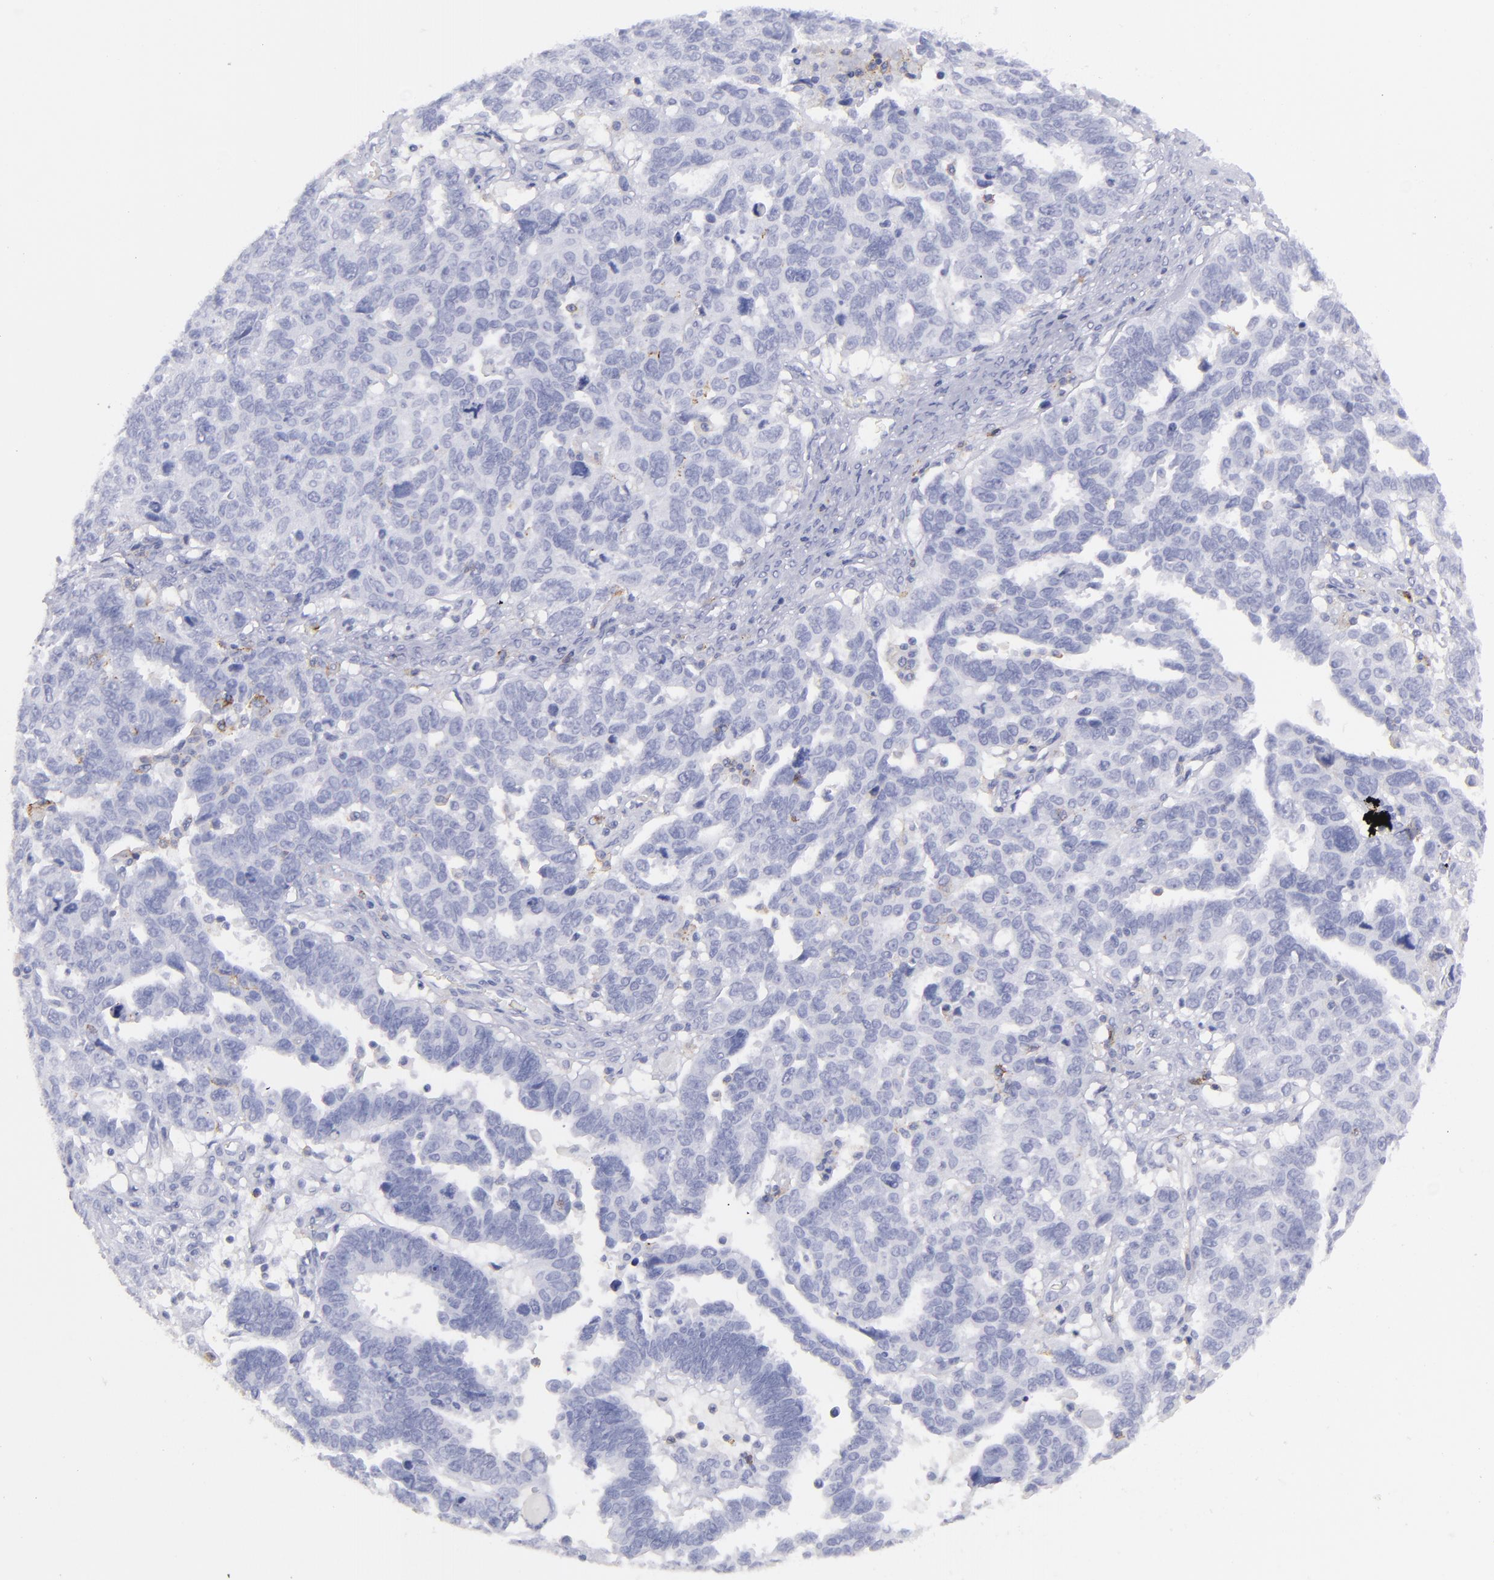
{"staining": {"intensity": "negative", "quantity": "none", "location": "none"}, "tissue": "ovarian cancer", "cell_type": "Tumor cells", "image_type": "cancer", "snomed": [{"axis": "morphology", "description": "Carcinoma, endometroid"}, {"axis": "morphology", "description": "Cystadenocarcinoma, serous, NOS"}, {"axis": "topography", "description": "Ovary"}], "caption": "High magnification brightfield microscopy of ovarian serous cystadenocarcinoma stained with DAB (3,3'-diaminobenzidine) (brown) and counterstained with hematoxylin (blue): tumor cells show no significant staining.", "gene": "SELPLG", "patient": {"sex": "female", "age": 45}}